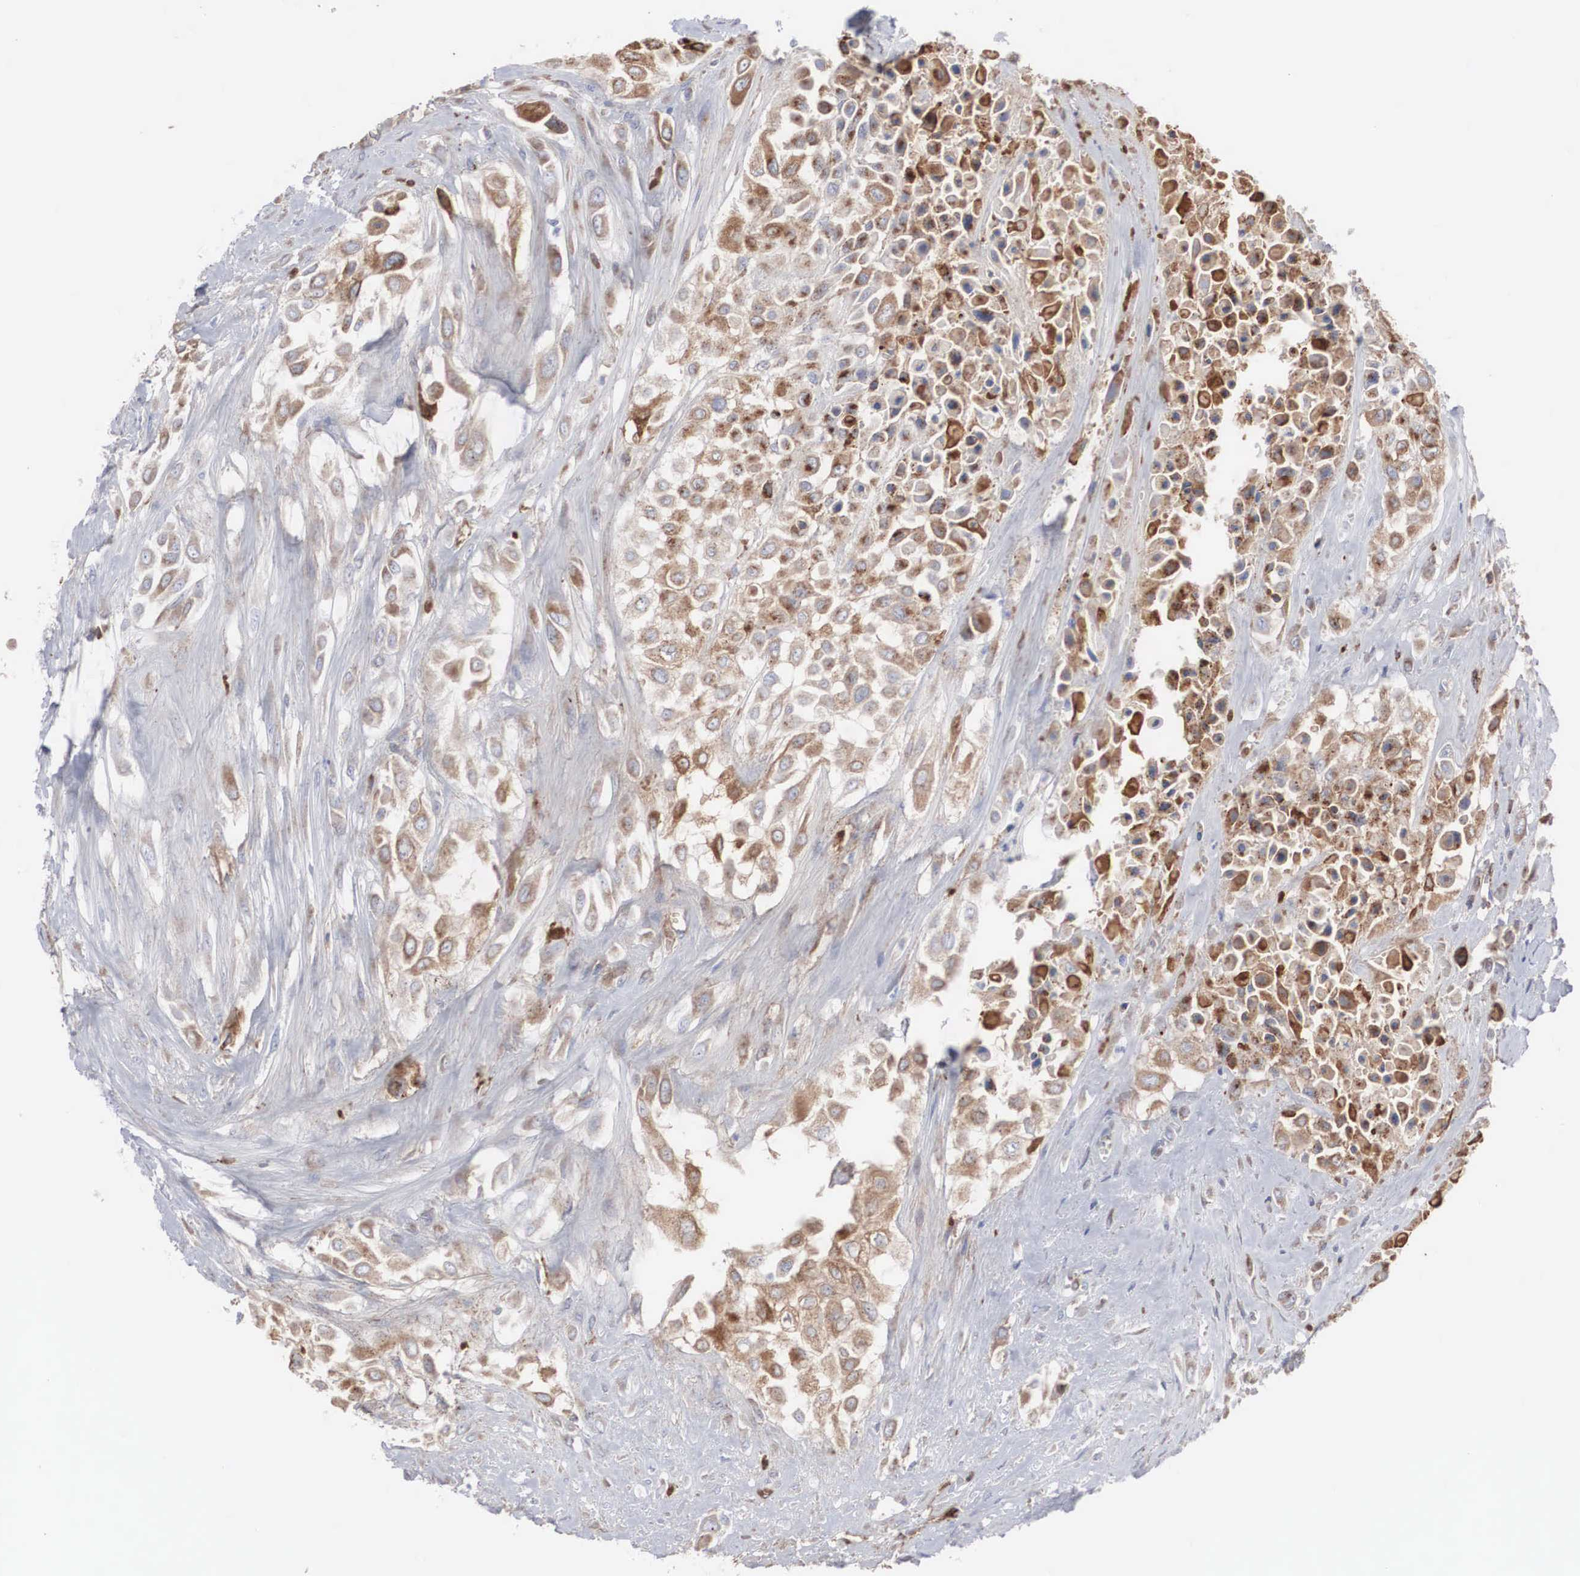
{"staining": {"intensity": "moderate", "quantity": ">75%", "location": "cytoplasmic/membranous"}, "tissue": "urothelial cancer", "cell_type": "Tumor cells", "image_type": "cancer", "snomed": [{"axis": "morphology", "description": "Urothelial carcinoma, High grade"}, {"axis": "topography", "description": "Urinary bladder"}], "caption": "Moderate cytoplasmic/membranous protein expression is appreciated in approximately >75% of tumor cells in urothelial carcinoma (high-grade).", "gene": "LGALS3BP", "patient": {"sex": "male", "age": 57}}